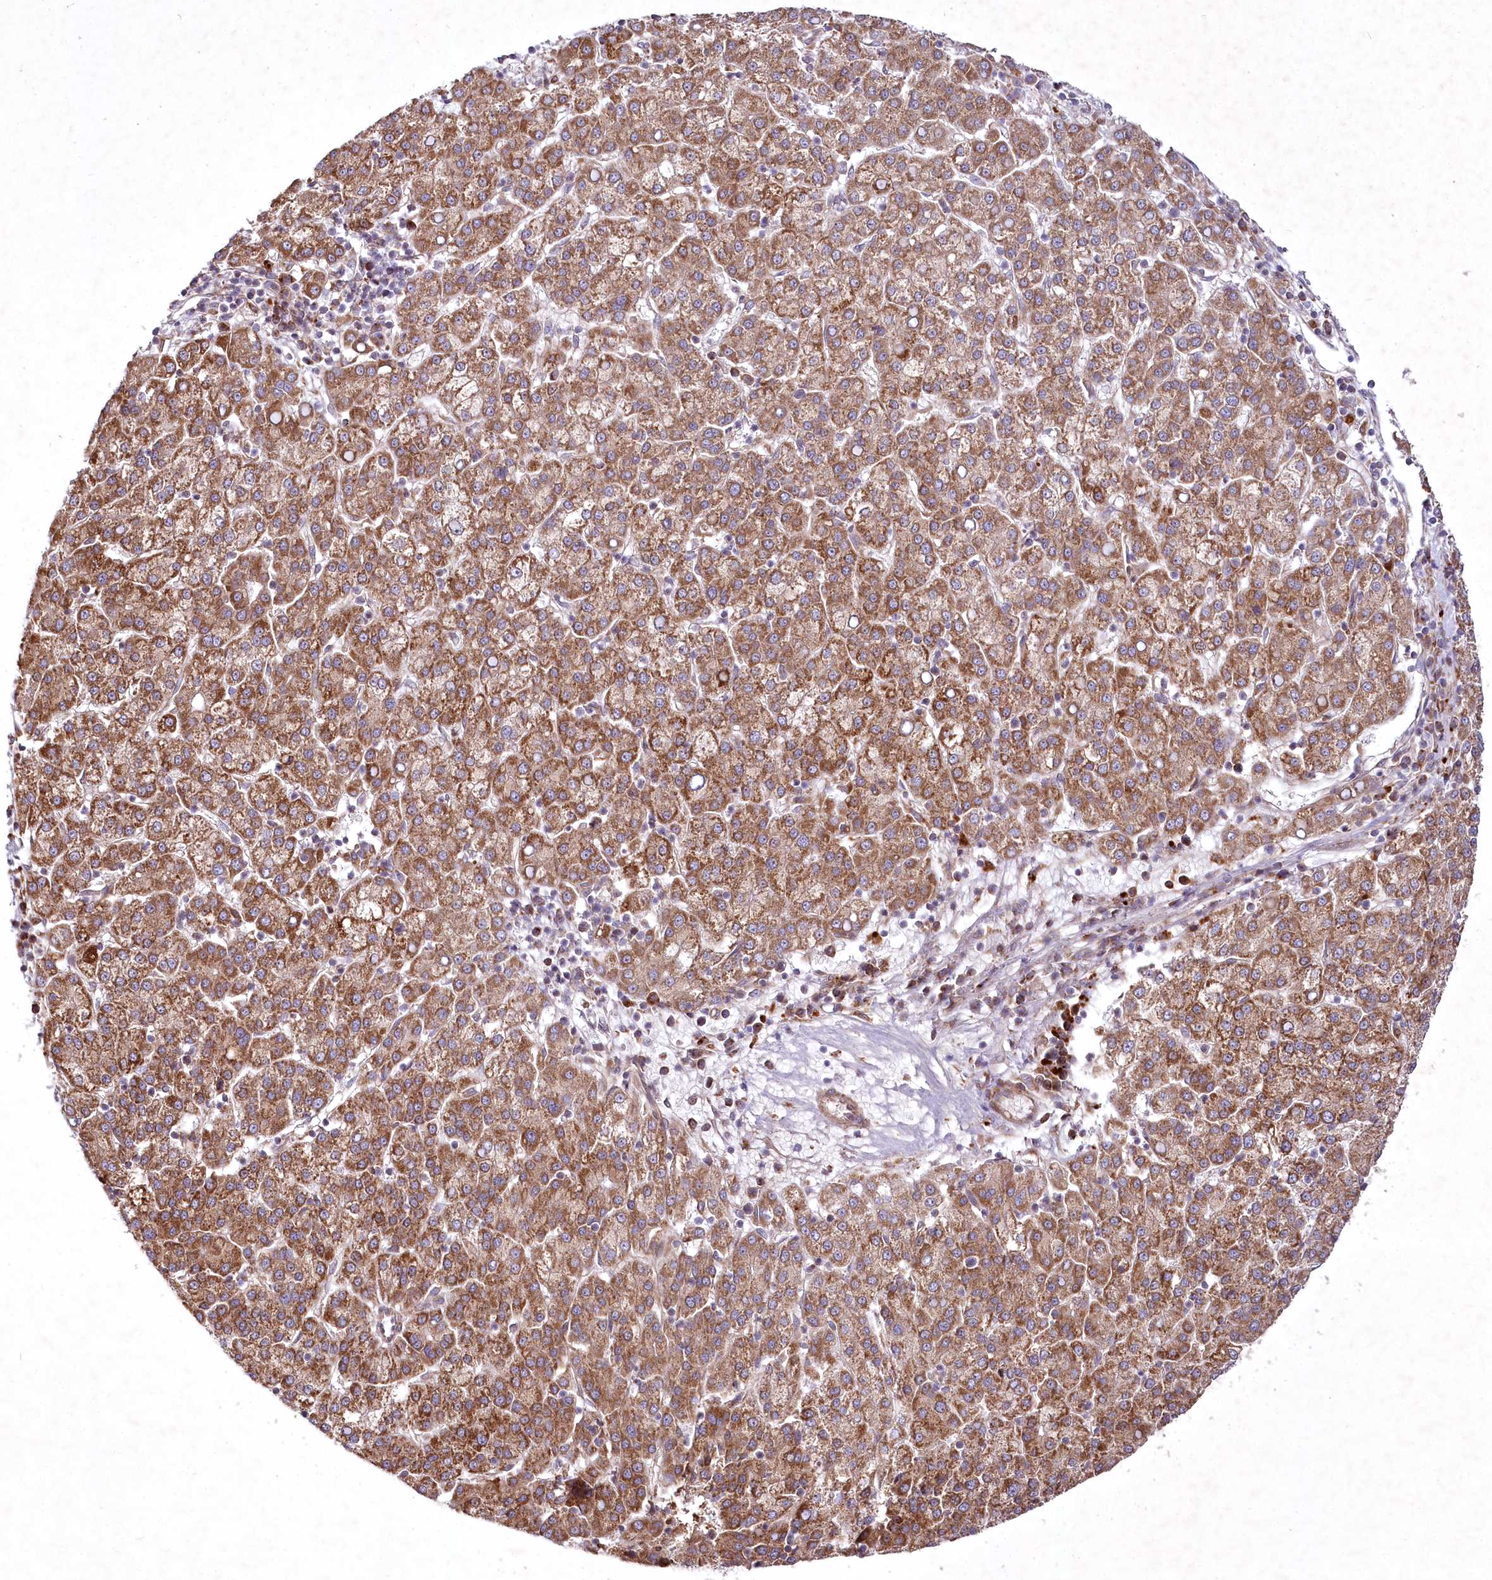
{"staining": {"intensity": "moderate", "quantity": ">75%", "location": "cytoplasmic/membranous"}, "tissue": "liver cancer", "cell_type": "Tumor cells", "image_type": "cancer", "snomed": [{"axis": "morphology", "description": "Carcinoma, Hepatocellular, NOS"}, {"axis": "topography", "description": "Liver"}], "caption": "Immunohistochemistry (IHC) photomicrograph of human liver cancer (hepatocellular carcinoma) stained for a protein (brown), which reveals medium levels of moderate cytoplasmic/membranous expression in about >75% of tumor cells.", "gene": "PSTK", "patient": {"sex": "female", "age": 58}}